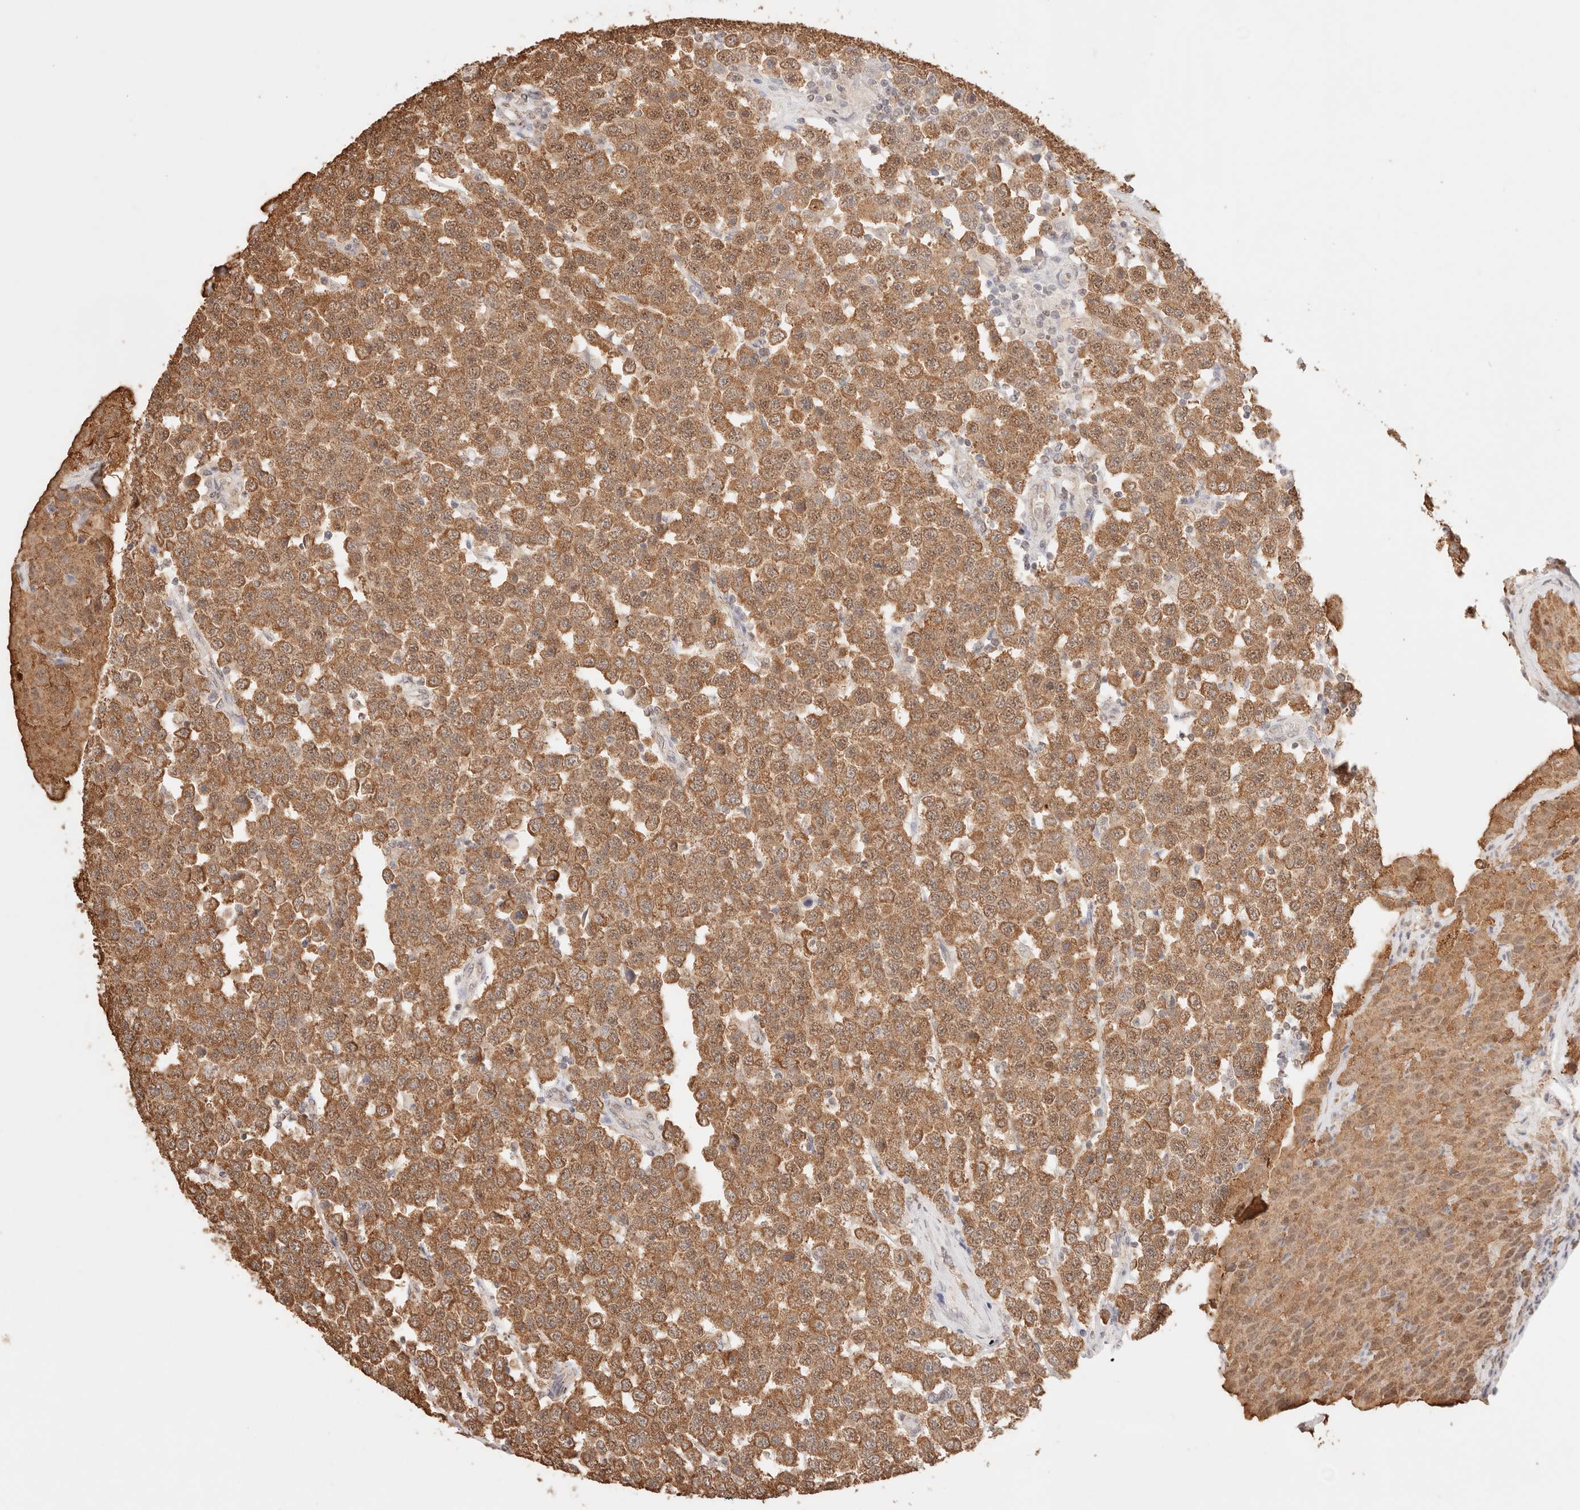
{"staining": {"intensity": "moderate", "quantity": ">75%", "location": "cytoplasmic/membranous"}, "tissue": "testis cancer", "cell_type": "Tumor cells", "image_type": "cancer", "snomed": [{"axis": "morphology", "description": "Seminoma, NOS"}, {"axis": "topography", "description": "Testis"}], "caption": "Tumor cells show medium levels of moderate cytoplasmic/membranous positivity in approximately >75% of cells in human seminoma (testis). The protein is stained brown, and the nuclei are stained in blue (DAB (3,3'-diaminobenzidine) IHC with brightfield microscopy, high magnification).", "gene": "IL1R2", "patient": {"sex": "male", "age": 28}}